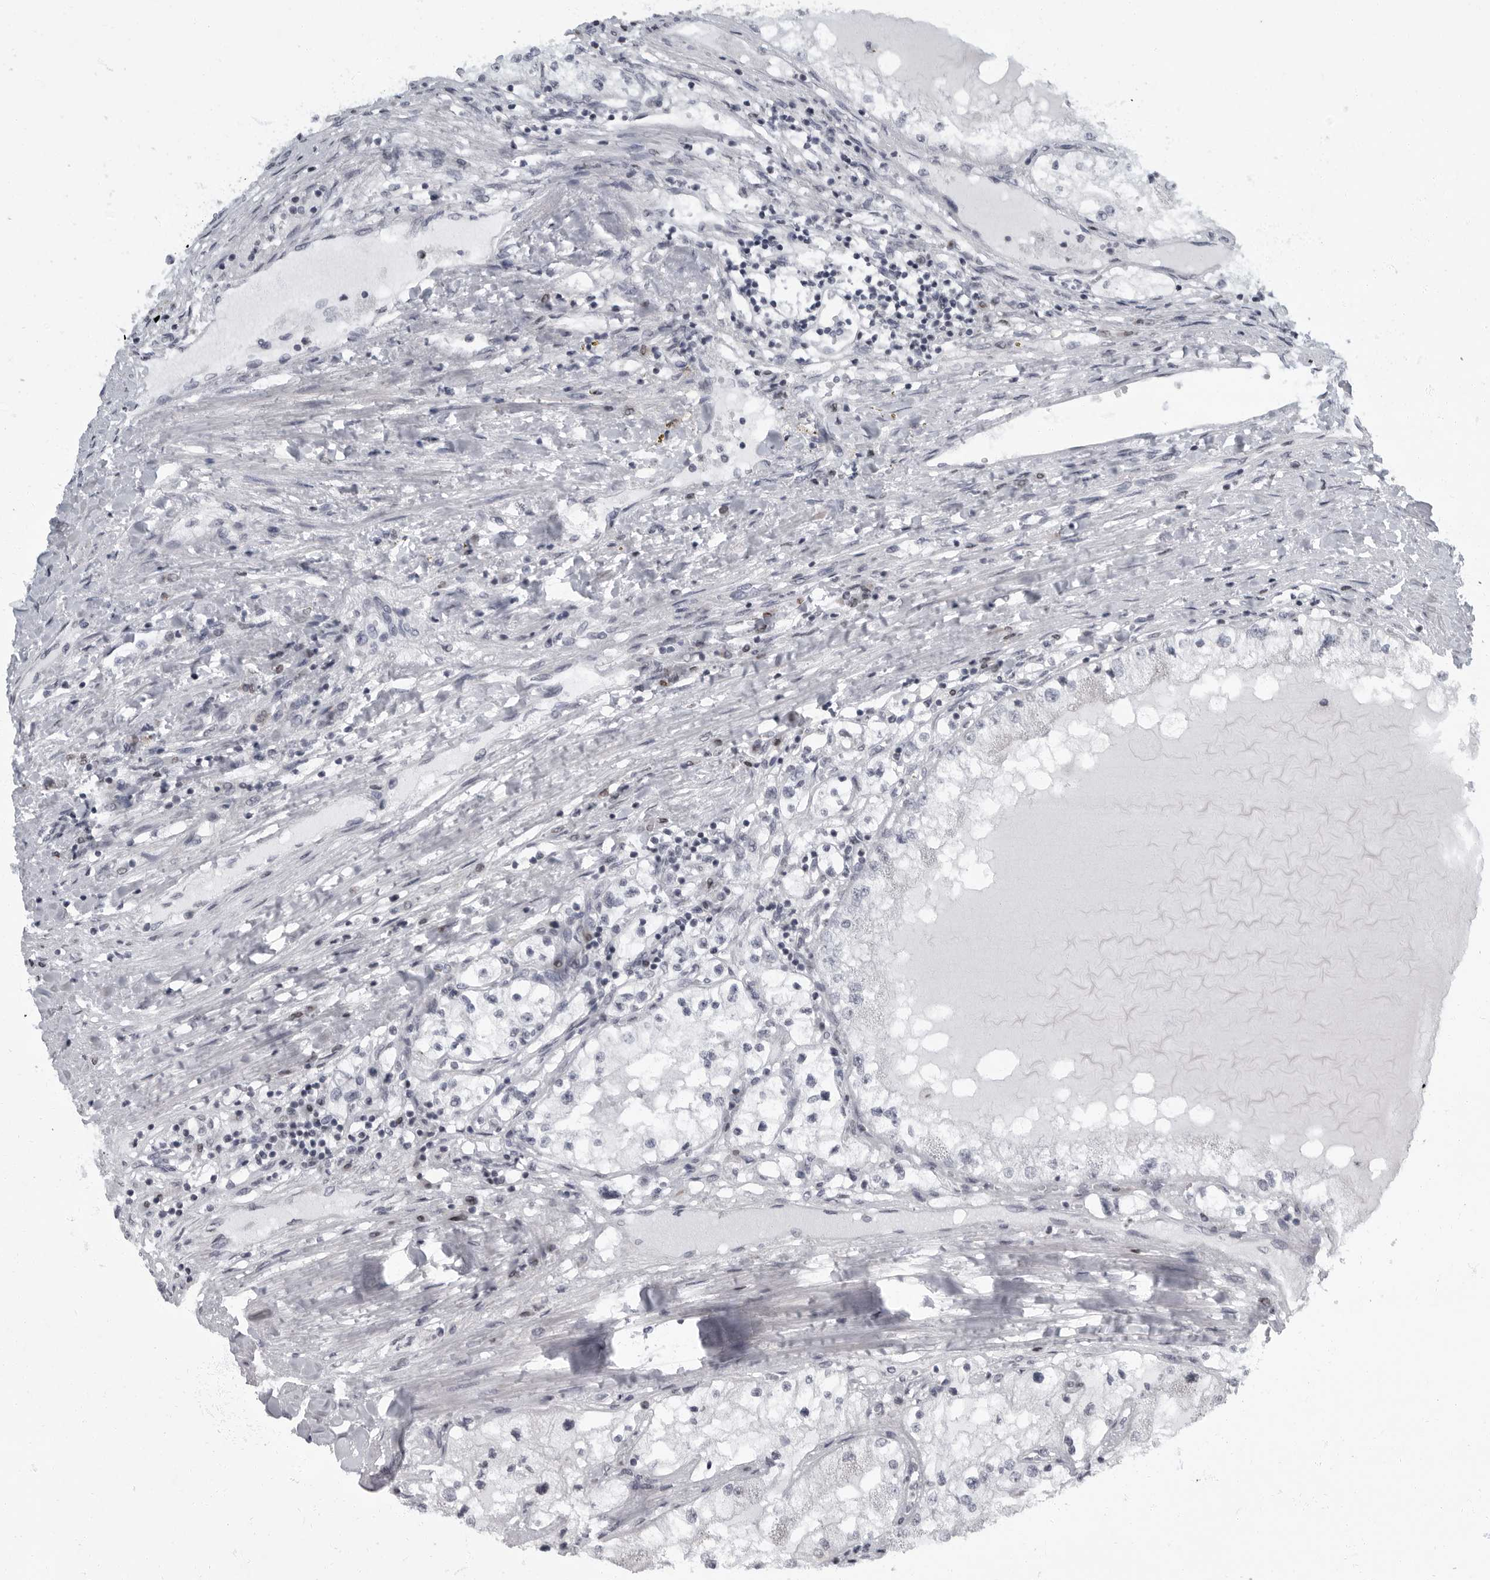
{"staining": {"intensity": "negative", "quantity": "none", "location": "none"}, "tissue": "renal cancer", "cell_type": "Tumor cells", "image_type": "cancer", "snomed": [{"axis": "morphology", "description": "Adenocarcinoma, NOS"}, {"axis": "topography", "description": "Kidney"}], "caption": "This is an immunohistochemistry (IHC) photomicrograph of renal cancer (adenocarcinoma). There is no expression in tumor cells.", "gene": "EVI5", "patient": {"sex": "male", "age": 68}}